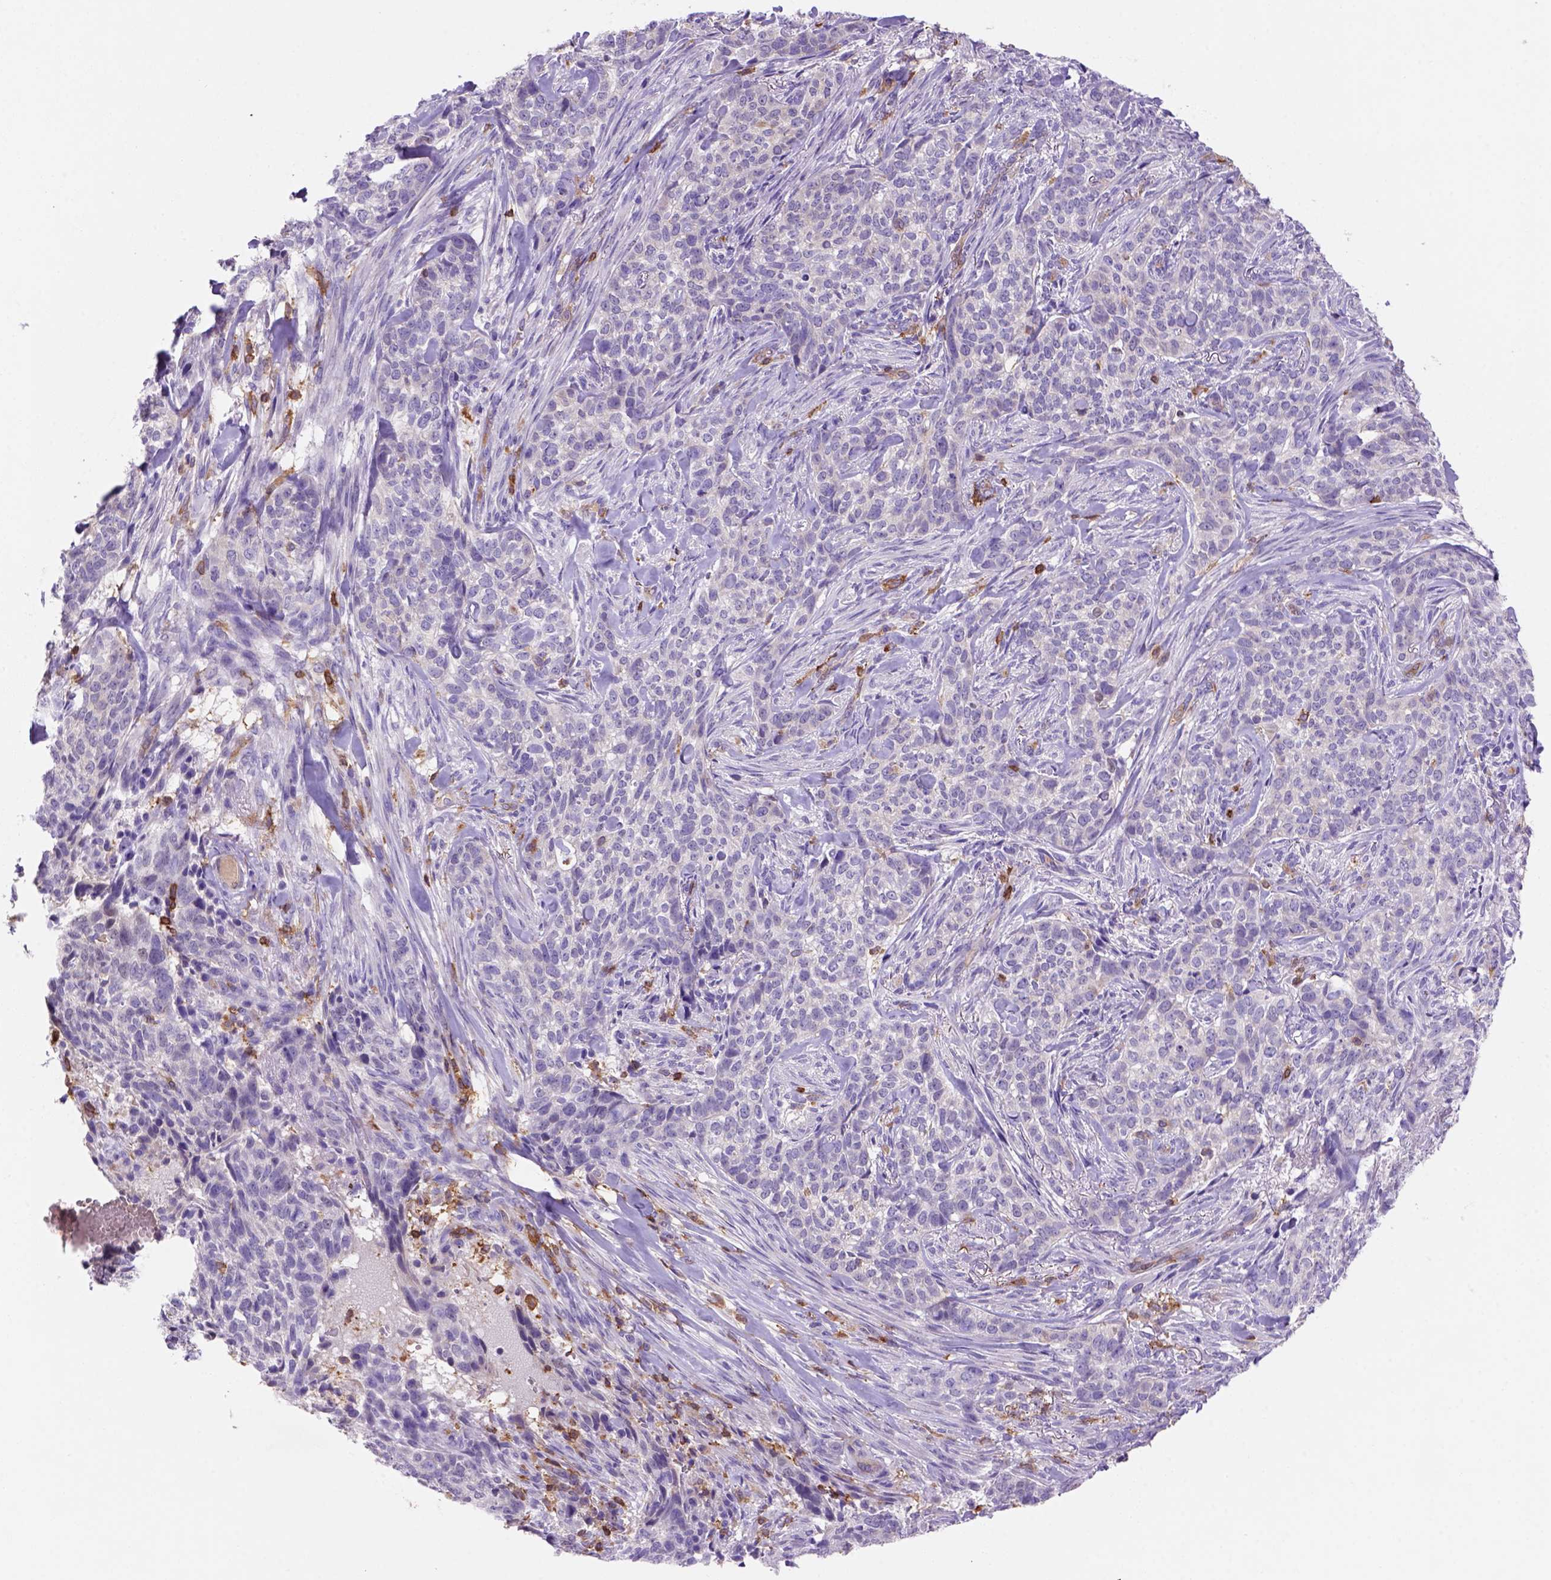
{"staining": {"intensity": "negative", "quantity": "none", "location": "none"}, "tissue": "skin cancer", "cell_type": "Tumor cells", "image_type": "cancer", "snomed": [{"axis": "morphology", "description": "Basal cell carcinoma"}, {"axis": "topography", "description": "Skin"}], "caption": "High magnification brightfield microscopy of skin basal cell carcinoma stained with DAB (3,3'-diaminobenzidine) (brown) and counterstained with hematoxylin (blue): tumor cells show no significant staining.", "gene": "INPP5D", "patient": {"sex": "female", "age": 69}}